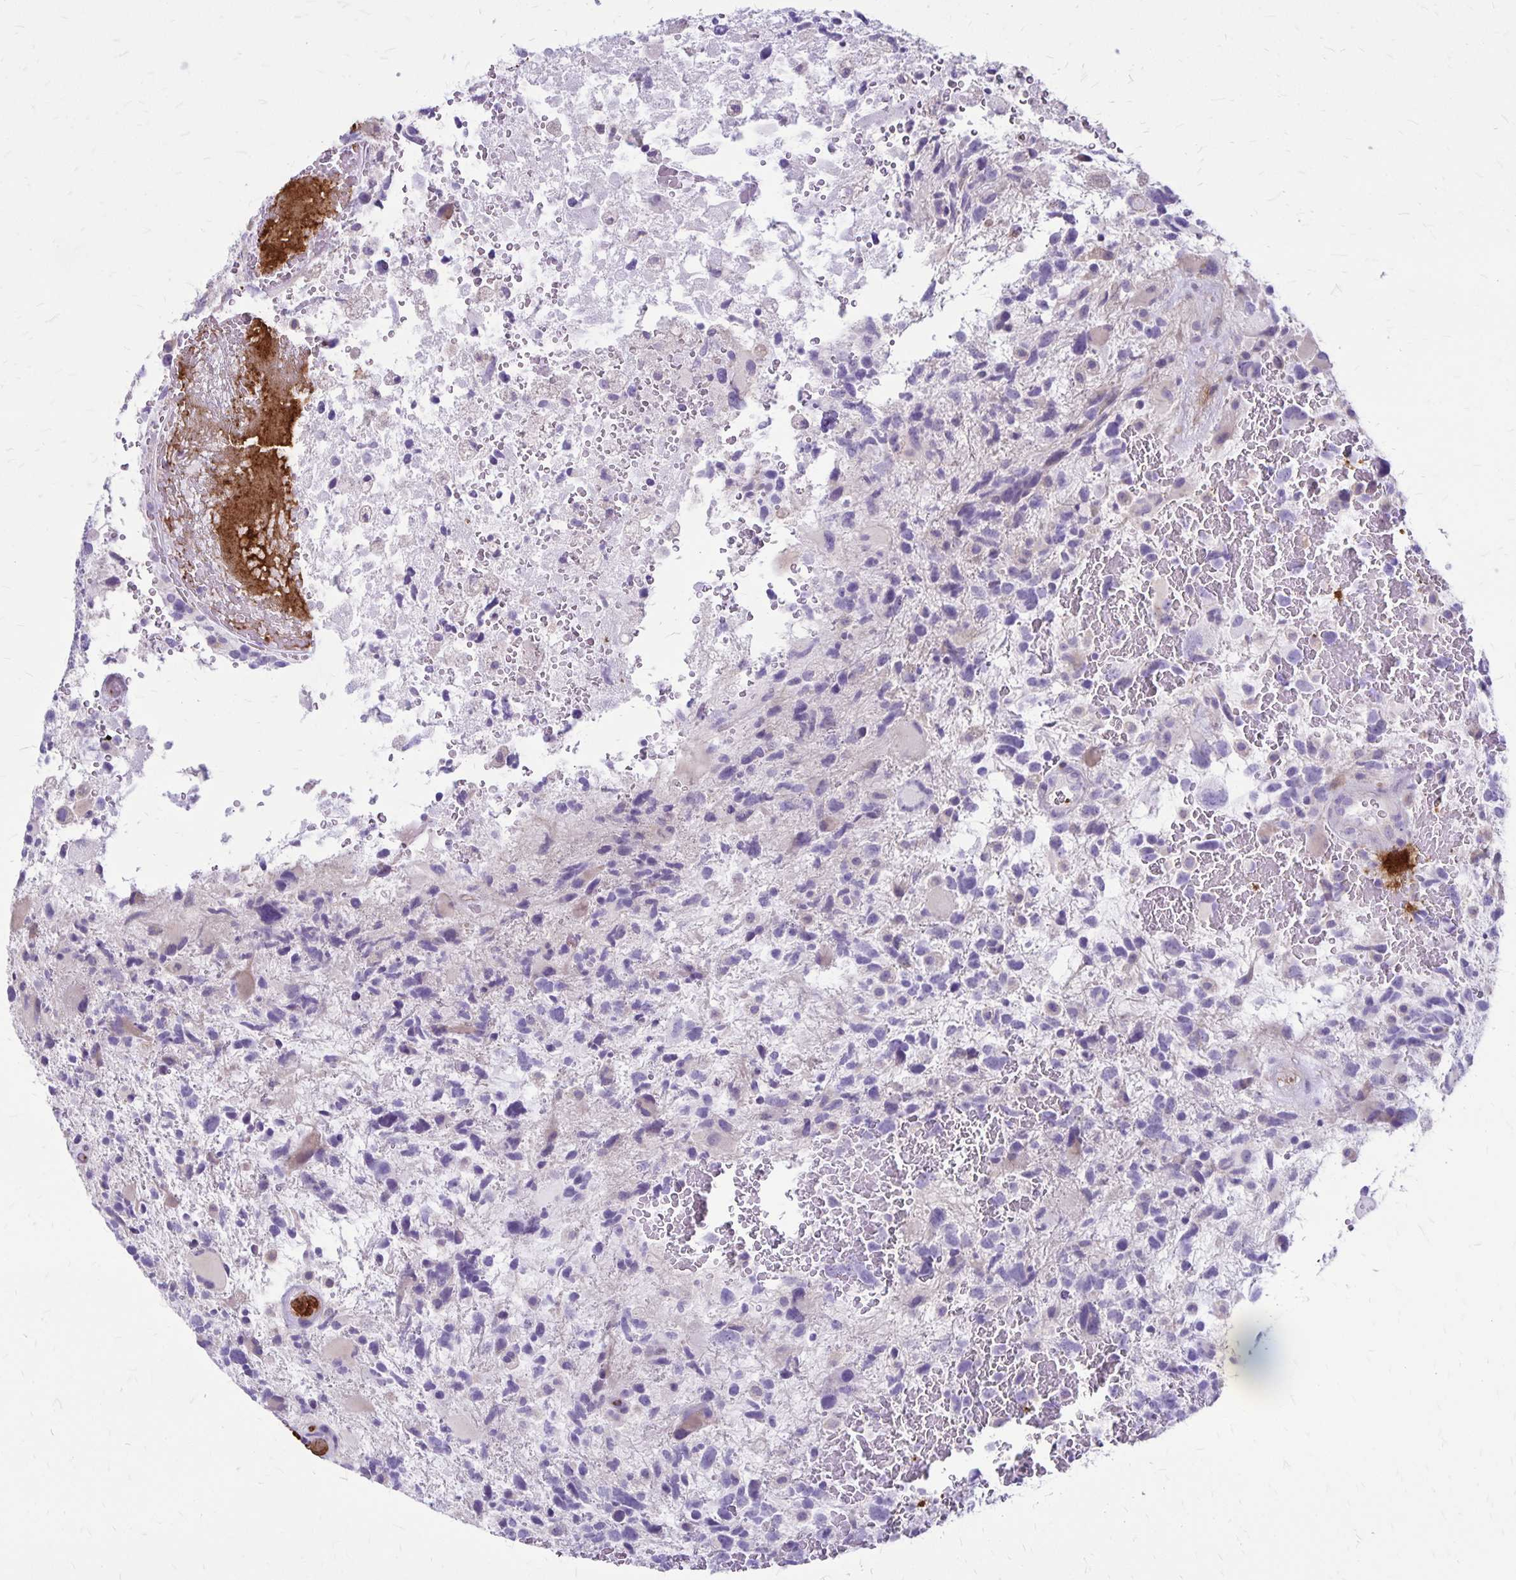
{"staining": {"intensity": "negative", "quantity": "none", "location": "none"}, "tissue": "glioma", "cell_type": "Tumor cells", "image_type": "cancer", "snomed": [{"axis": "morphology", "description": "Glioma, malignant, High grade"}, {"axis": "topography", "description": "Brain"}], "caption": "IHC image of human glioma stained for a protein (brown), which exhibits no staining in tumor cells.", "gene": "GP9", "patient": {"sex": "female", "age": 71}}